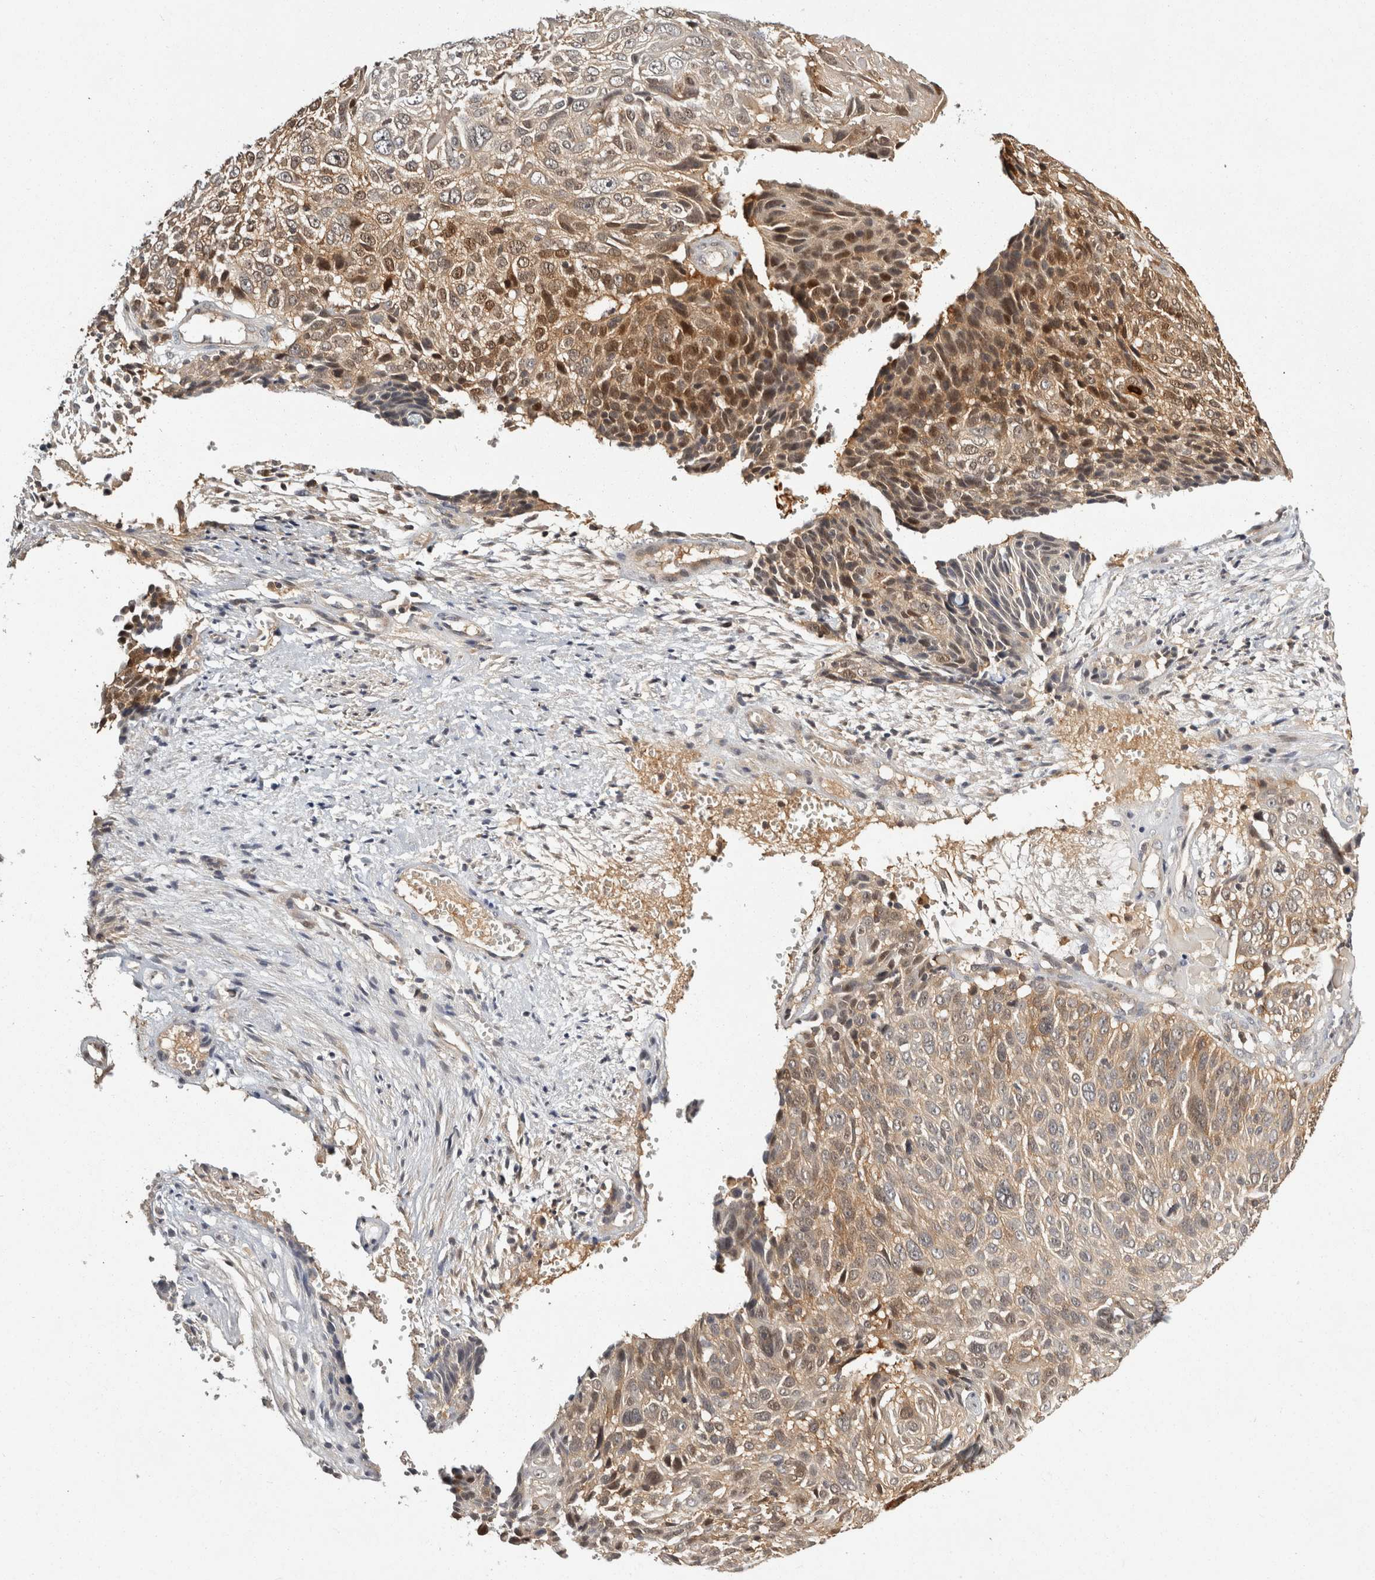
{"staining": {"intensity": "moderate", "quantity": ">75%", "location": "cytoplasmic/membranous,nuclear"}, "tissue": "cervical cancer", "cell_type": "Tumor cells", "image_type": "cancer", "snomed": [{"axis": "morphology", "description": "Squamous cell carcinoma, NOS"}, {"axis": "topography", "description": "Cervix"}], "caption": "IHC photomicrograph of cervical cancer (squamous cell carcinoma) stained for a protein (brown), which shows medium levels of moderate cytoplasmic/membranous and nuclear positivity in approximately >75% of tumor cells.", "gene": "ACAT2", "patient": {"sex": "female", "age": 74}}